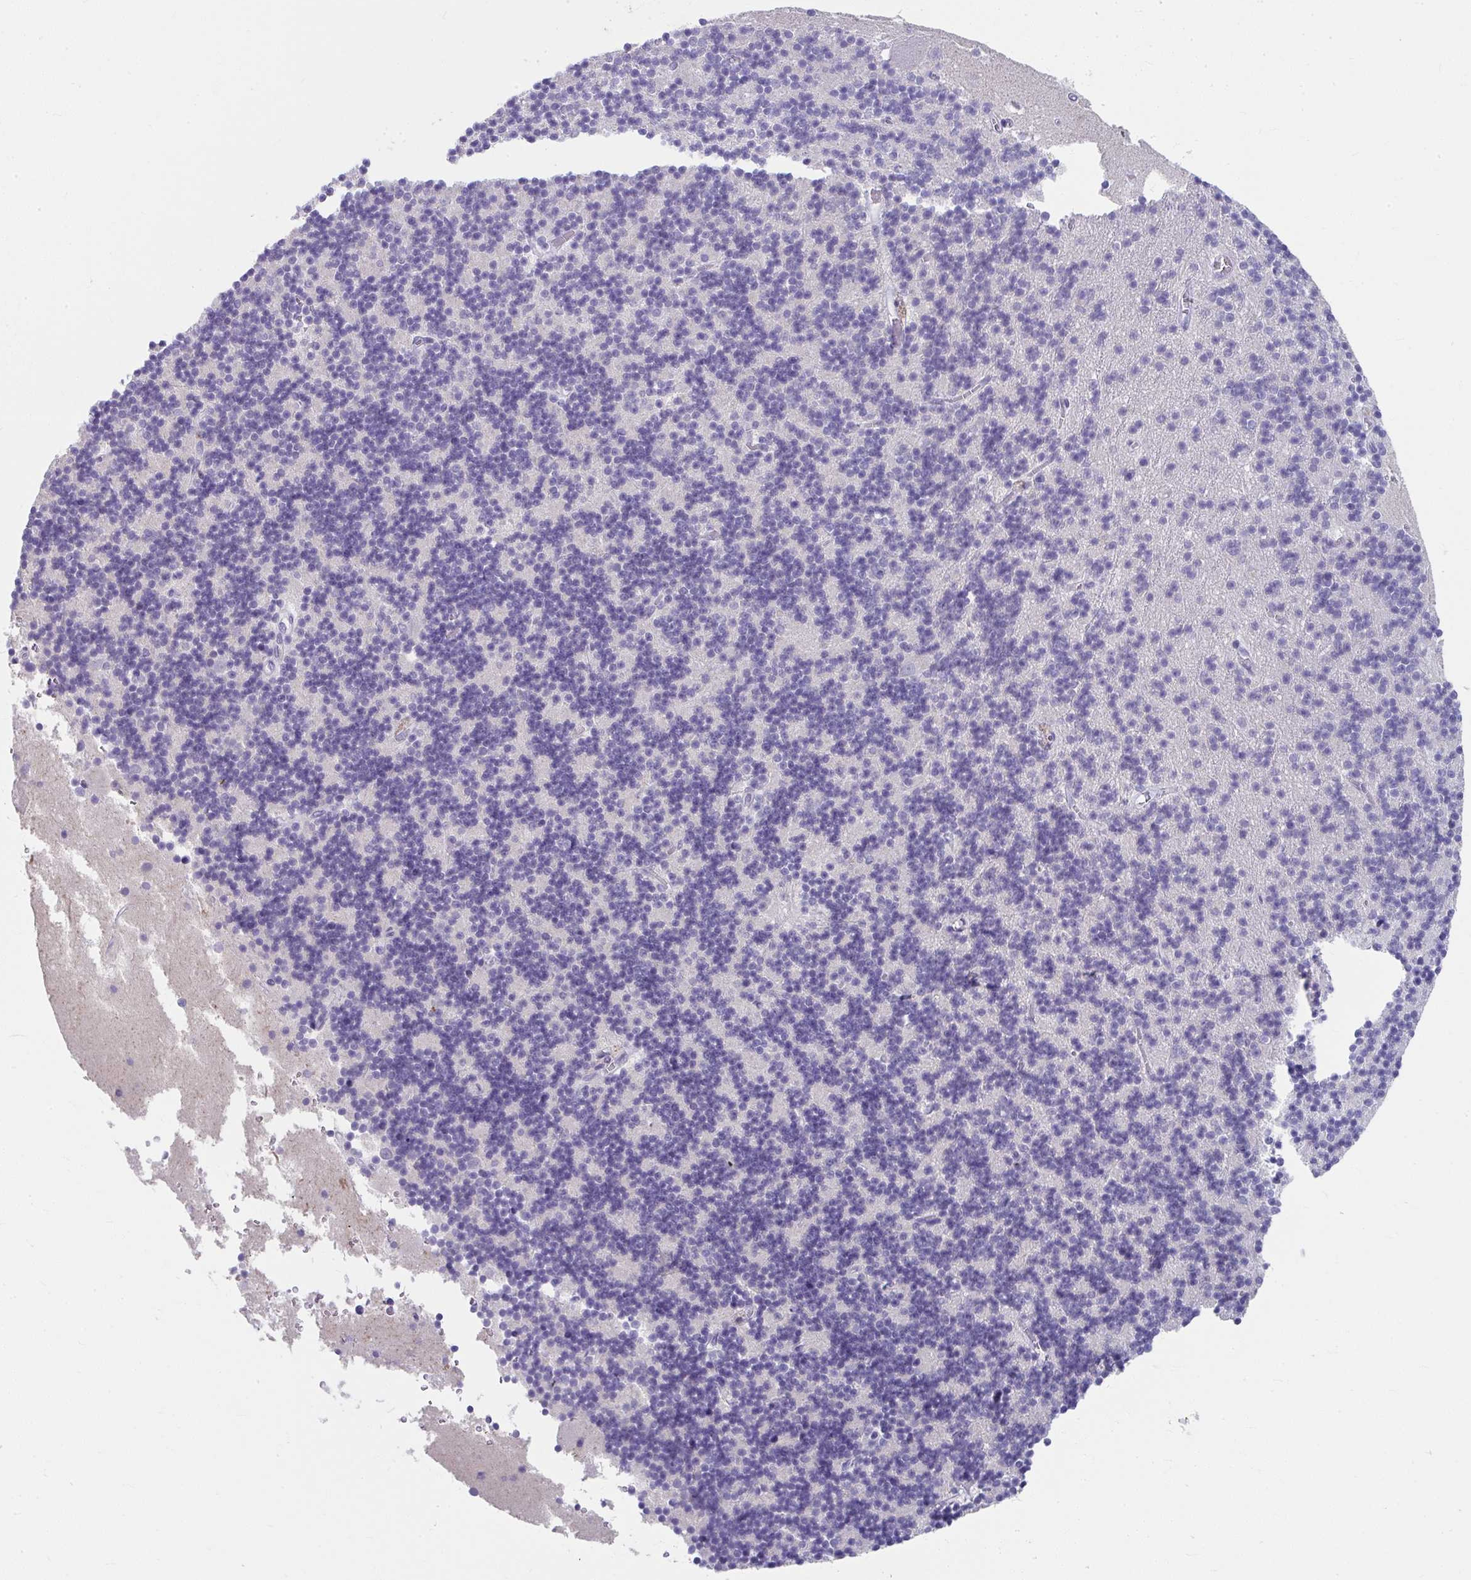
{"staining": {"intensity": "negative", "quantity": "none", "location": "none"}, "tissue": "cerebellum", "cell_type": "Cells in granular layer", "image_type": "normal", "snomed": [{"axis": "morphology", "description": "Normal tissue, NOS"}, {"axis": "topography", "description": "Cerebellum"}], "caption": "Immunohistochemistry photomicrograph of normal cerebellum: cerebellum stained with DAB (3,3'-diaminobenzidine) displays no significant protein expression in cells in granular layer.", "gene": "UGT3A2", "patient": {"sex": "male", "age": 54}}